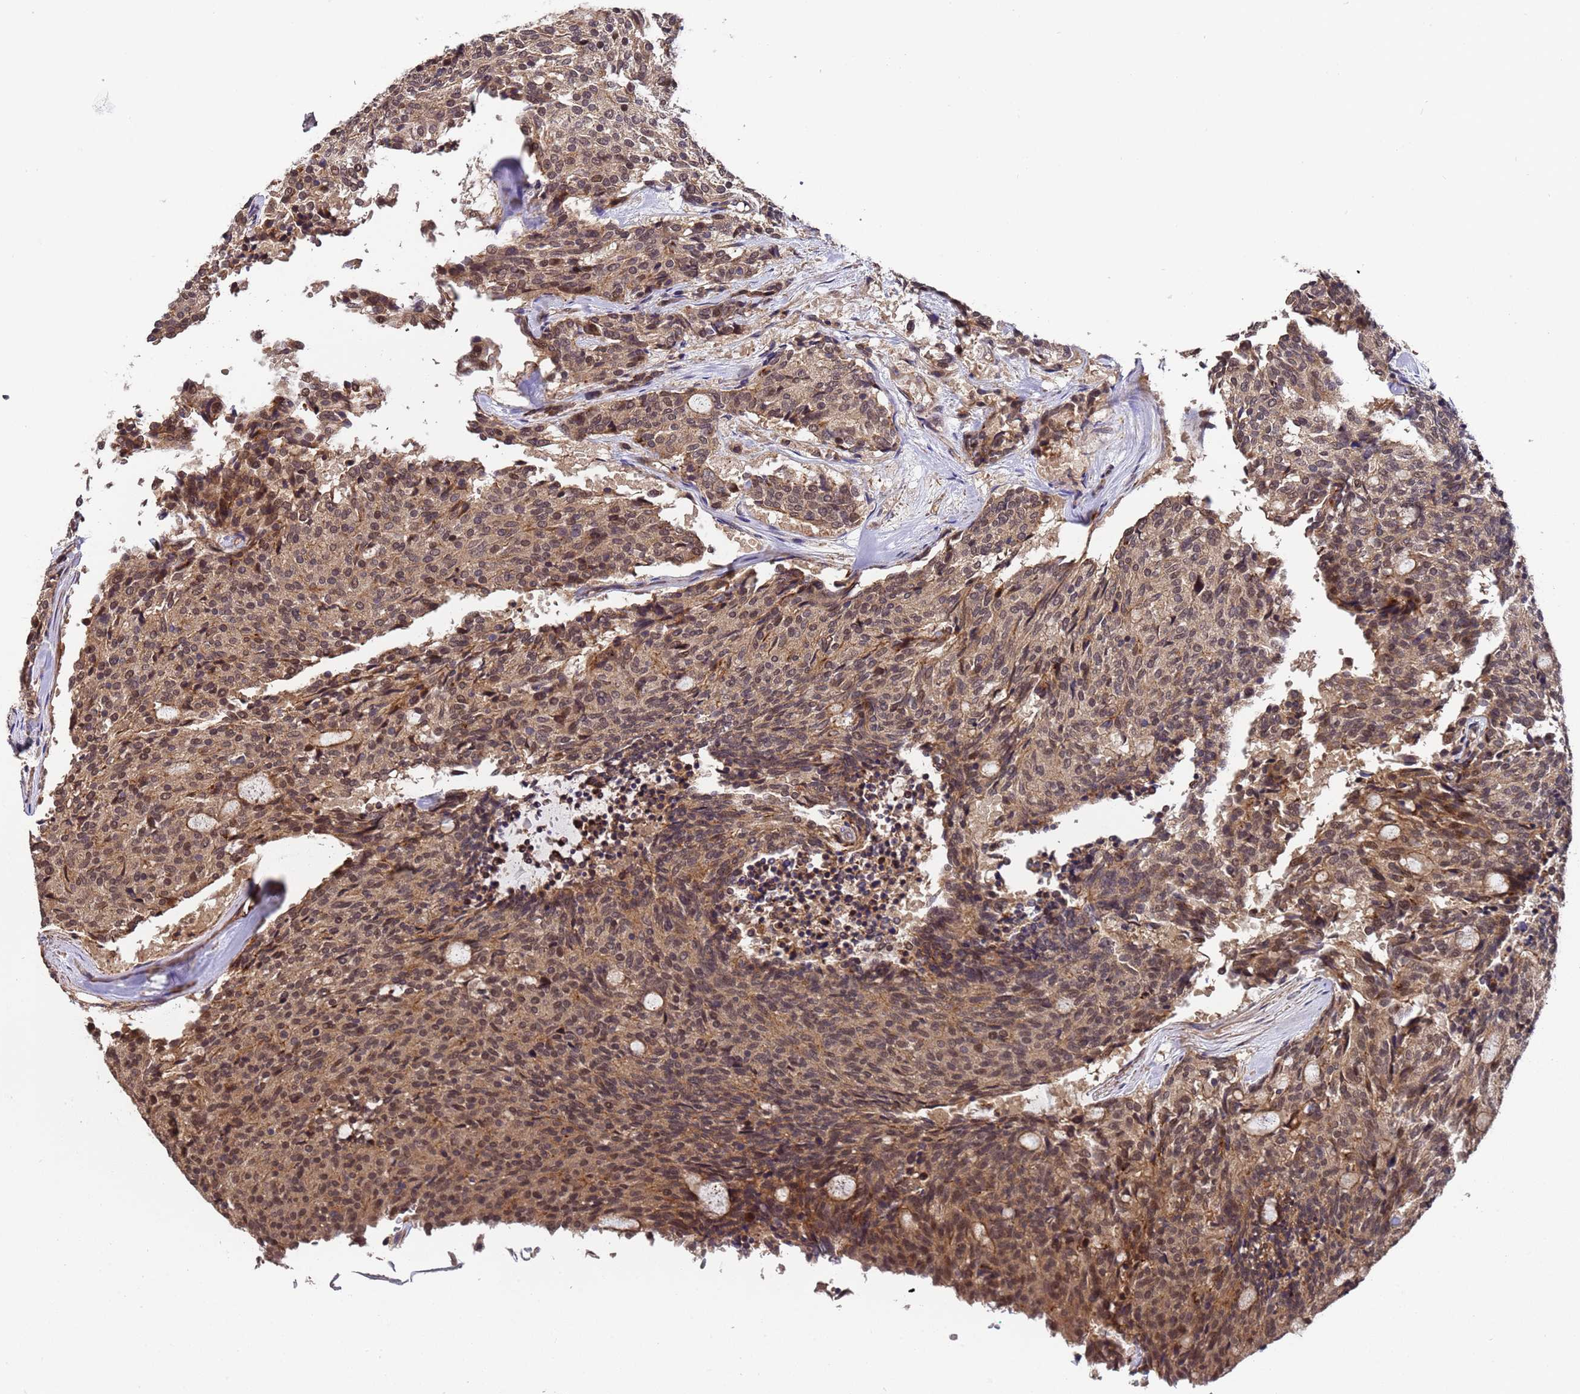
{"staining": {"intensity": "moderate", "quantity": ">75%", "location": "cytoplasmic/membranous,nuclear"}, "tissue": "carcinoid", "cell_type": "Tumor cells", "image_type": "cancer", "snomed": [{"axis": "morphology", "description": "Carcinoid, malignant, NOS"}, {"axis": "topography", "description": "Pancreas"}], "caption": "Tumor cells demonstrate medium levels of moderate cytoplasmic/membranous and nuclear expression in approximately >75% of cells in human carcinoid (malignant).", "gene": "GSTCD", "patient": {"sex": "female", "age": 54}}